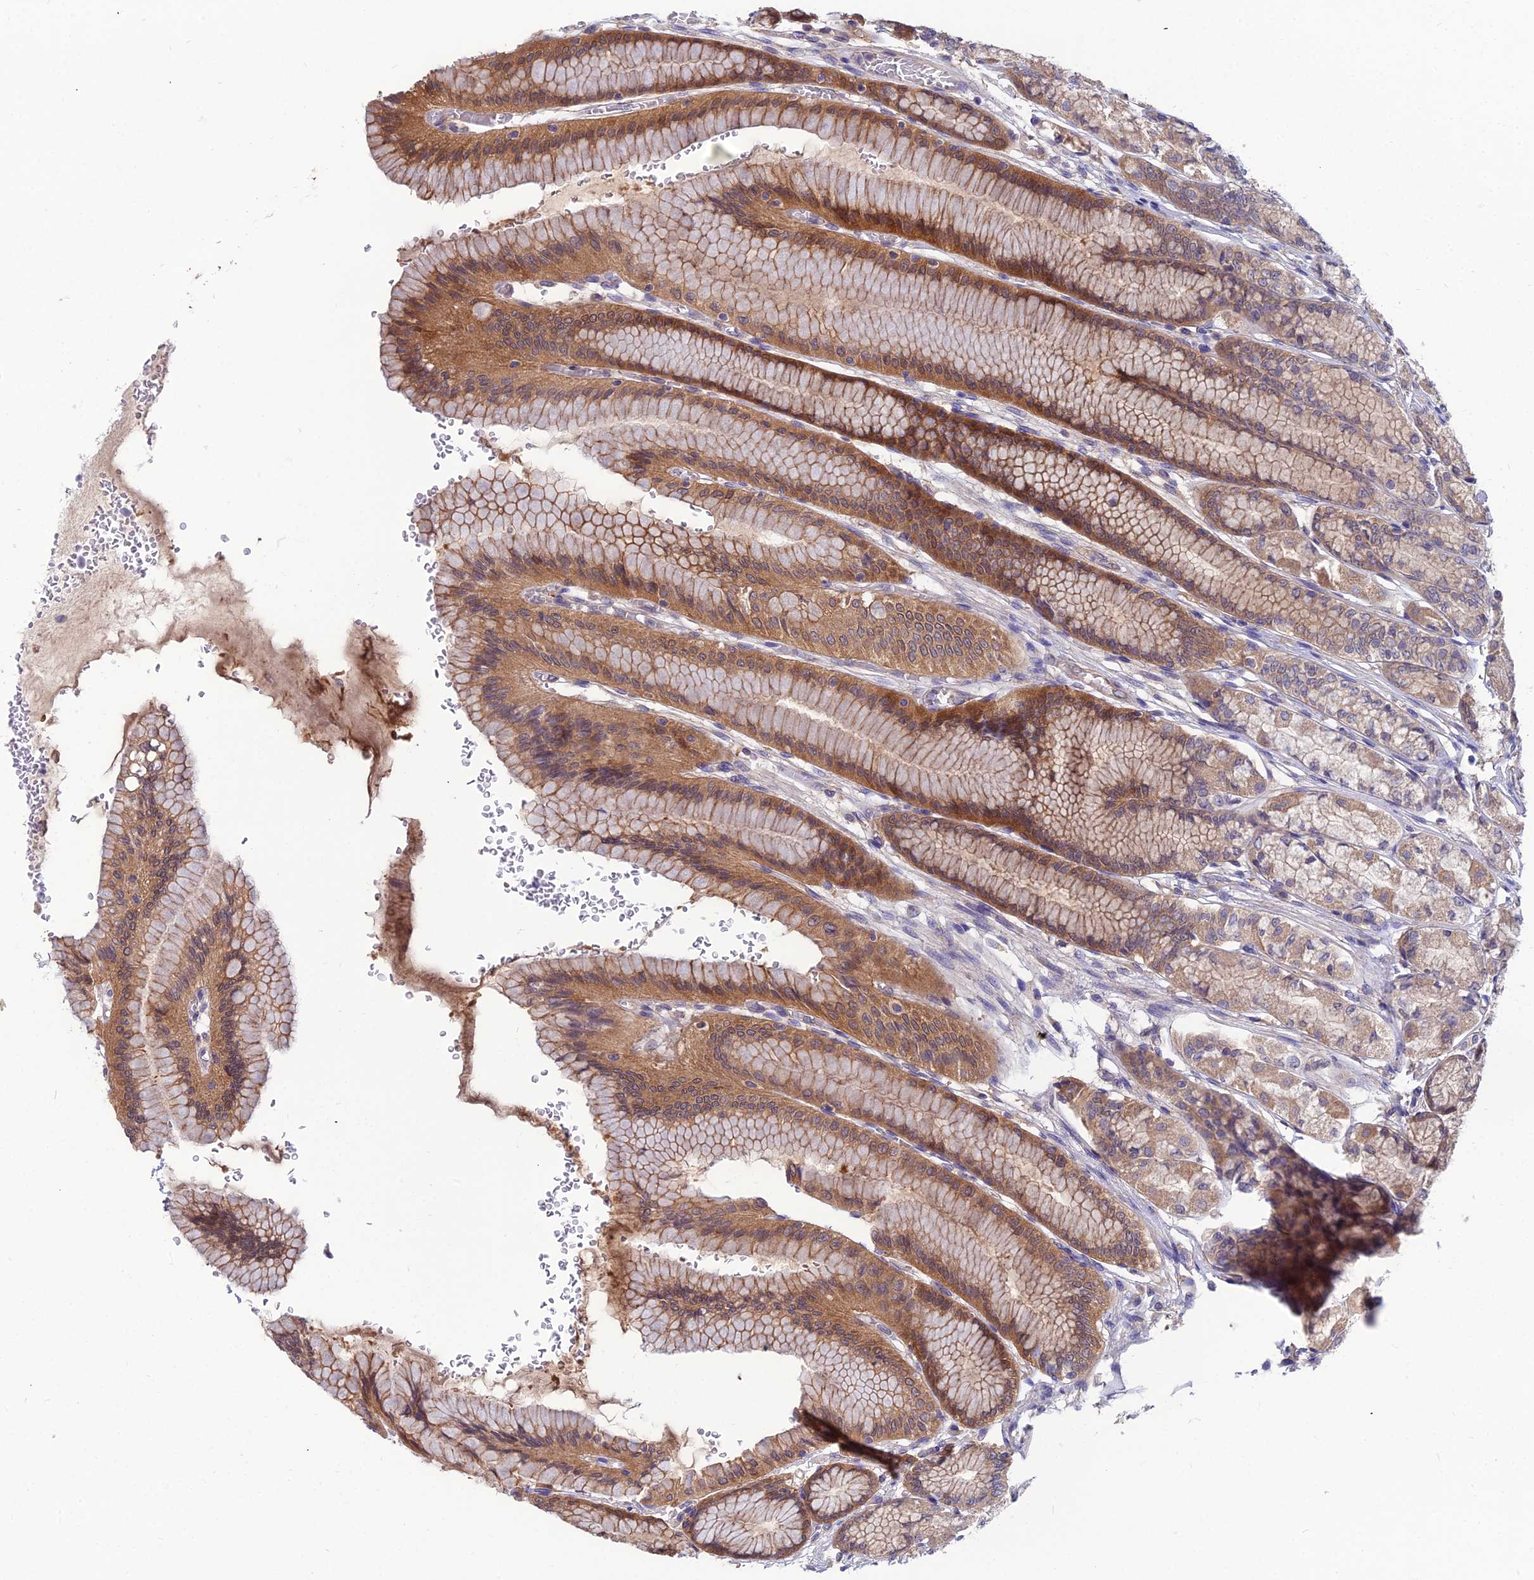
{"staining": {"intensity": "moderate", "quantity": "25%-75%", "location": "cytoplasmic/membranous,nuclear"}, "tissue": "stomach", "cell_type": "Glandular cells", "image_type": "normal", "snomed": [{"axis": "morphology", "description": "Normal tissue, NOS"}, {"axis": "morphology", "description": "Adenocarcinoma, NOS"}, {"axis": "morphology", "description": "Adenocarcinoma, High grade"}, {"axis": "topography", "description": "Stomach, upper"}, {"axis": "topography", "description": "Stomach"}], "caption": "About 25%-75% of glandular cells in unremarkable stomach demonstrate moderate cytoplasmic/membranous,nuclear protein expression as visualized by brown immunohistochemical staining.", "gene": "MVD", "patient": {"sex": "female", "age": 65}}